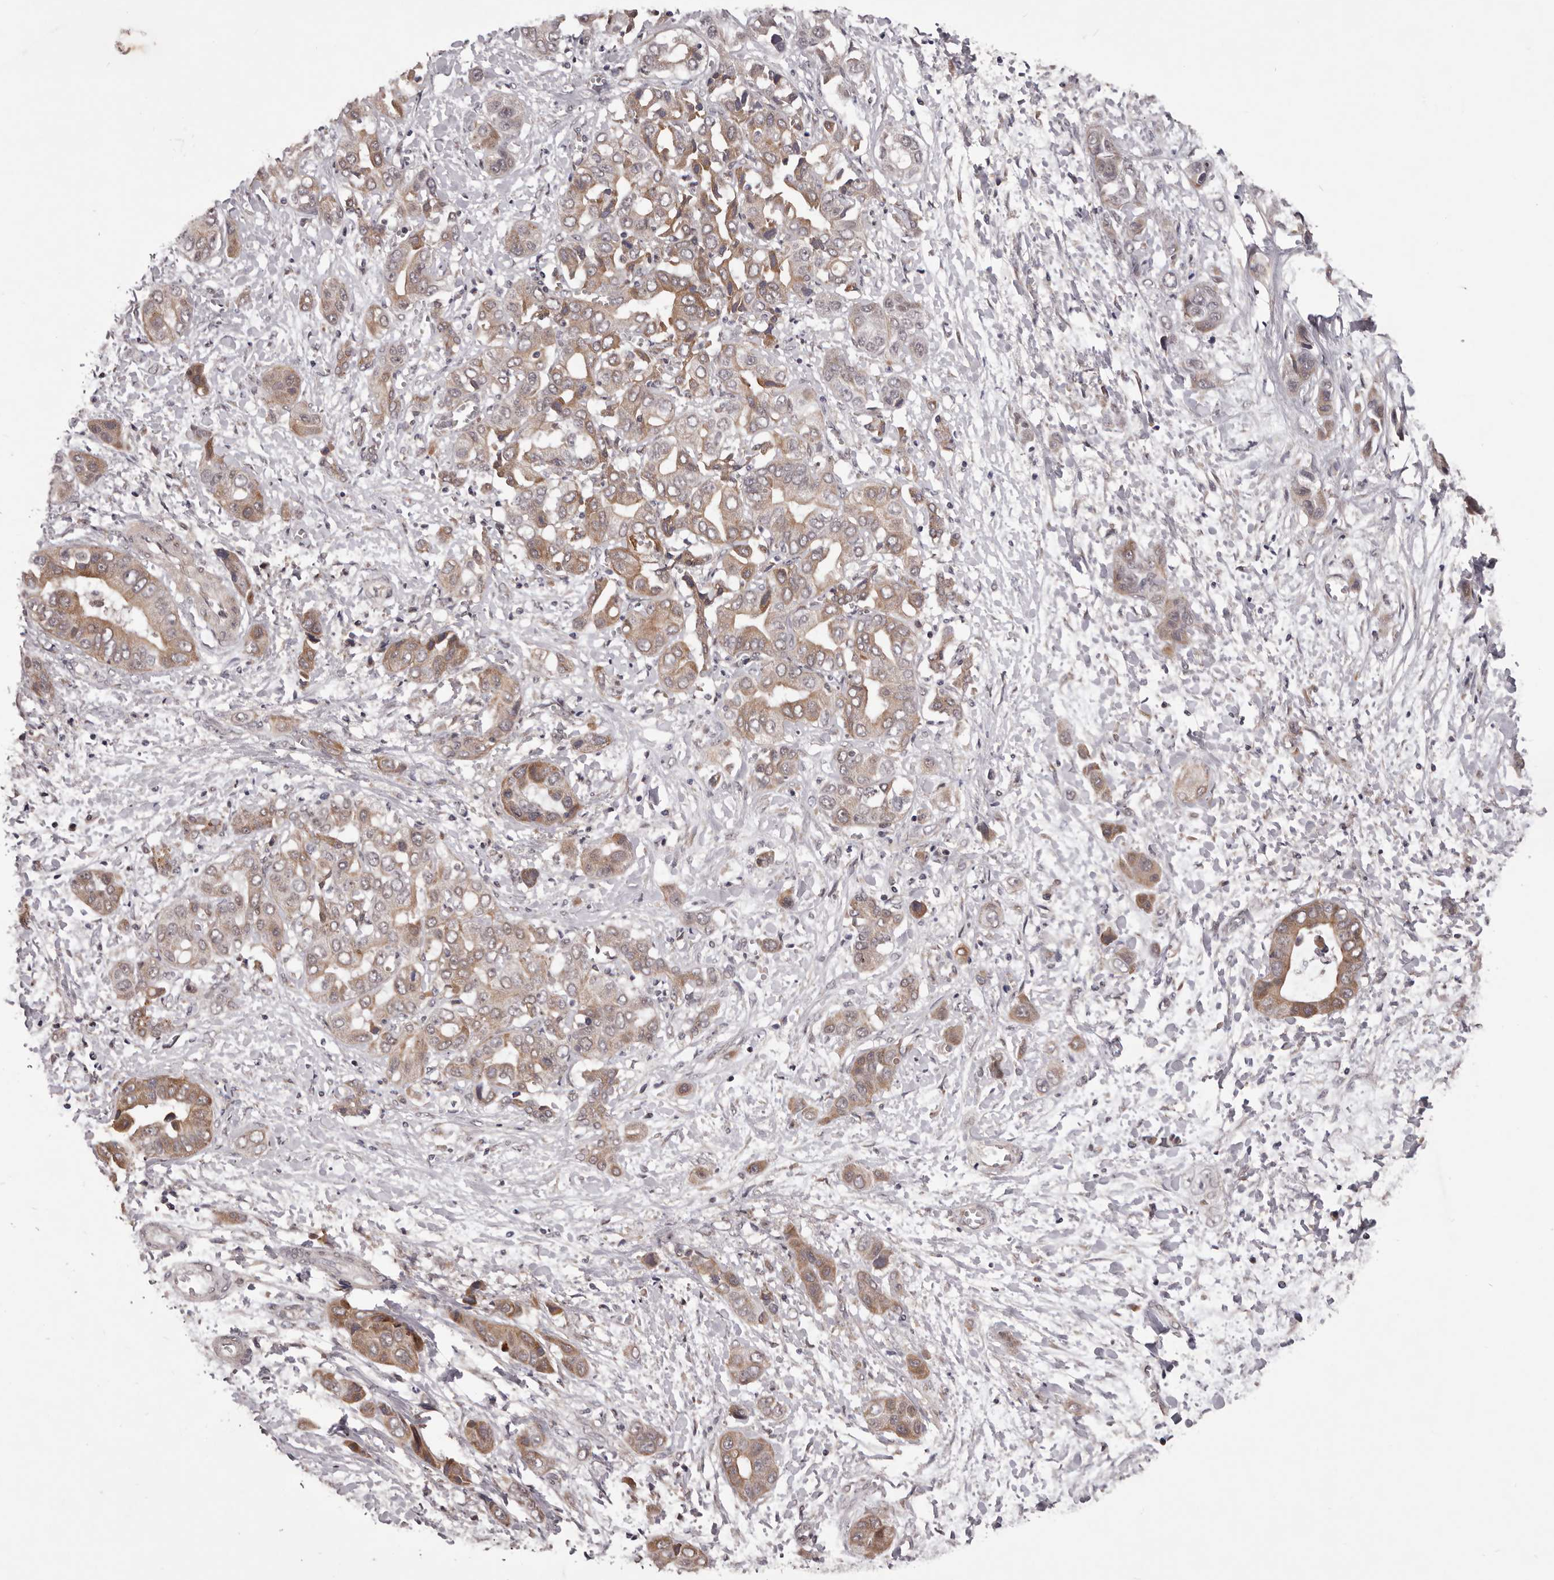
{"staining": {"intensity": "moderate", "quantity": ">75%", "location": "cytoplasmic/membranous"}, "tissue": "liver cancer", "cell_type": "Tumor cells", "image_type": "cancer", "snomed": [{"axis": "morphology", "description": "Cholangiocarcinoma"}, {"axis": "topography", "description": "Liver"}], "caption": "Protein expression analysis of human liver cholangiocarcinoma reveals moderate cytoplasmic/membranous staining in about >75% of tumor cells.", "gene": "CELF3", "patient": {"sex": "female", "age": 52}}